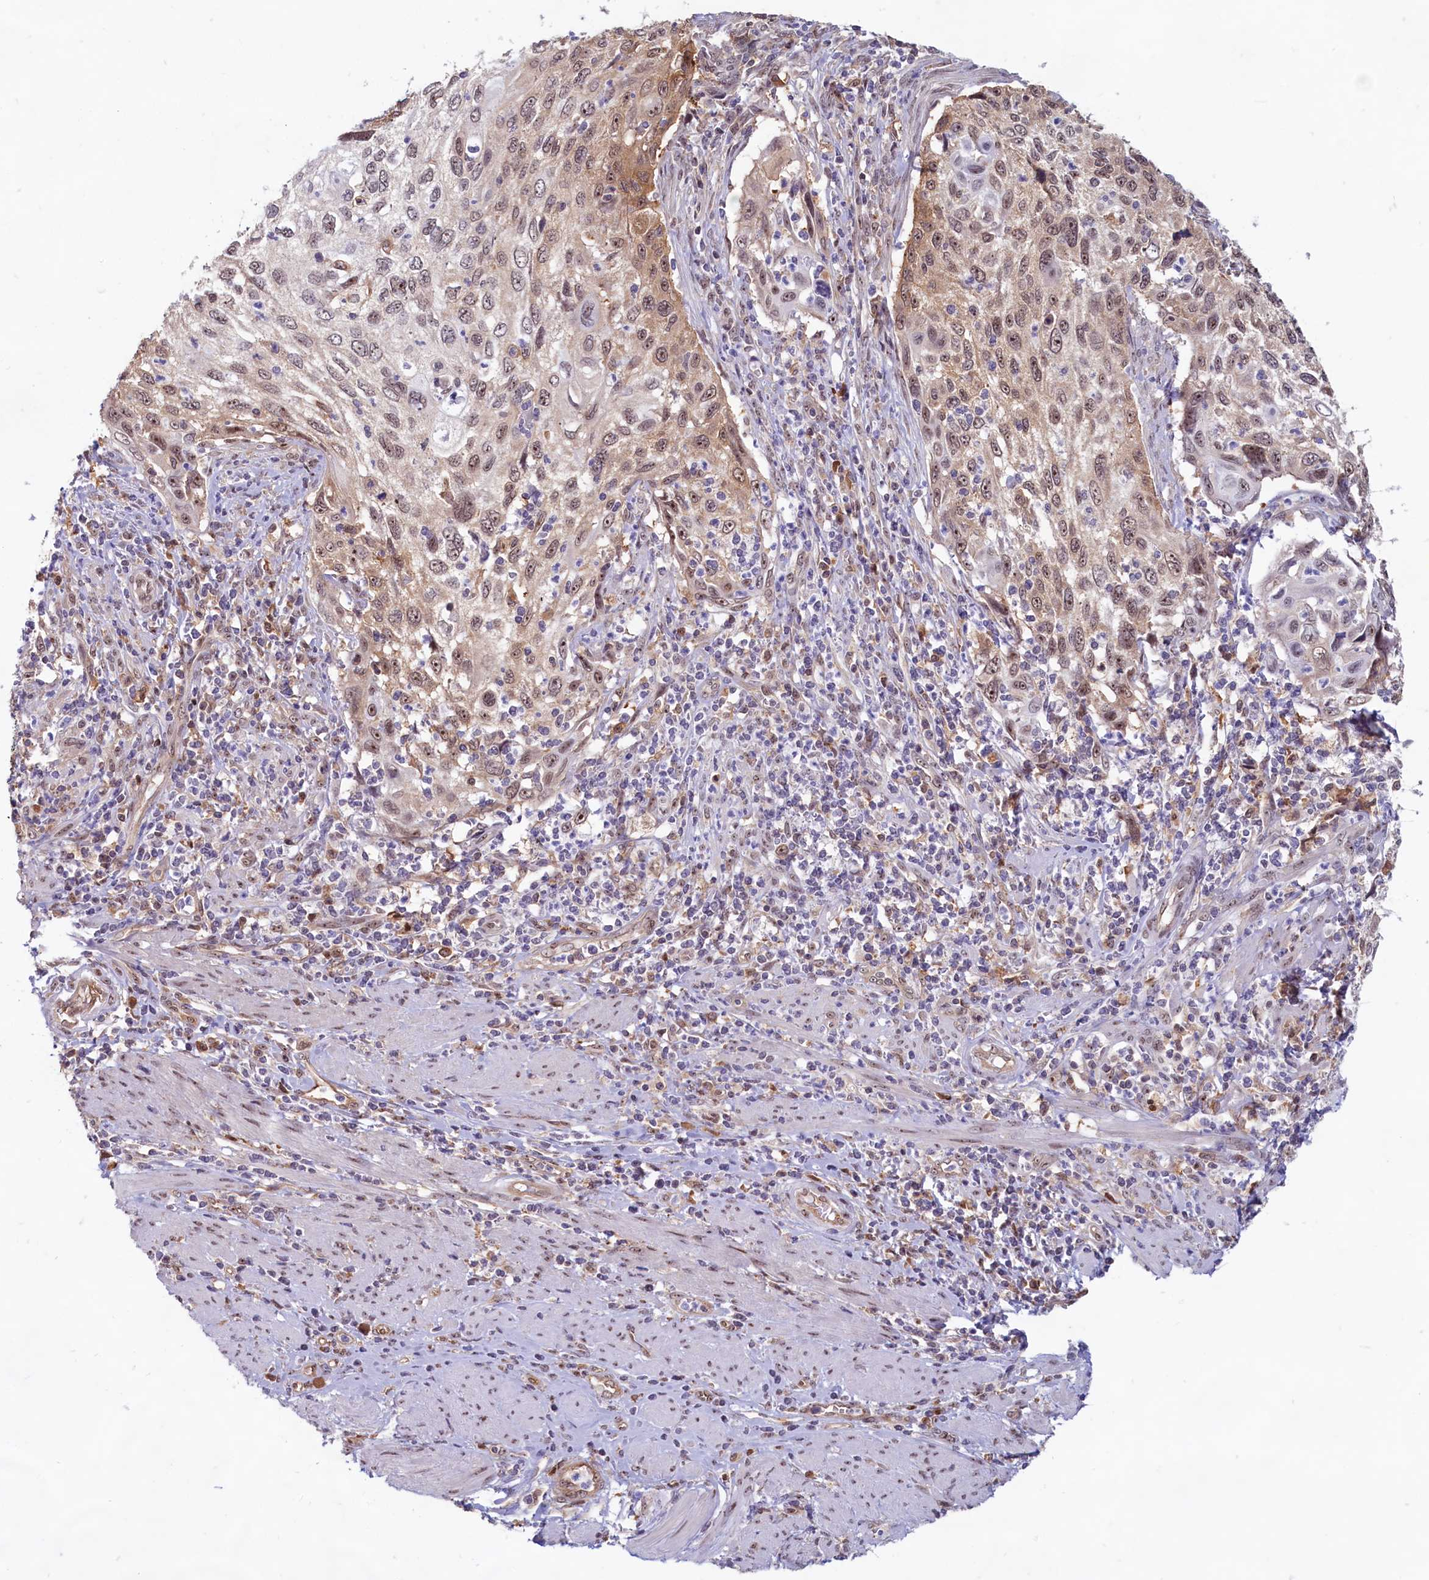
{"staining": {"intensity": "moderate", "quantity": ">75%", "location": "cytoplasmic/membranous,nuclear"}, "tissue": "cervical cancer", "cell_type": "Tumor cells", "image_type": "cancer", "snomed": [{"axis": "morphology", "description": "Squamous cell carcinoma, NOS"}, {"axis": "topography", "description": "Cervix"}], "caption": "A medium amount of moderate cytoplasmic/membranous and nuclear staining is identified in about >75% of tumor cells in cervical cancer tissue. The staining was performed using DAB (3,3'-diaminobenzidine), with brown indicating positive protein expression. Nuclei are stained blue with hematoxylin.", "gene": "C1D", "patient": {"sex": "female", "age": 70}}